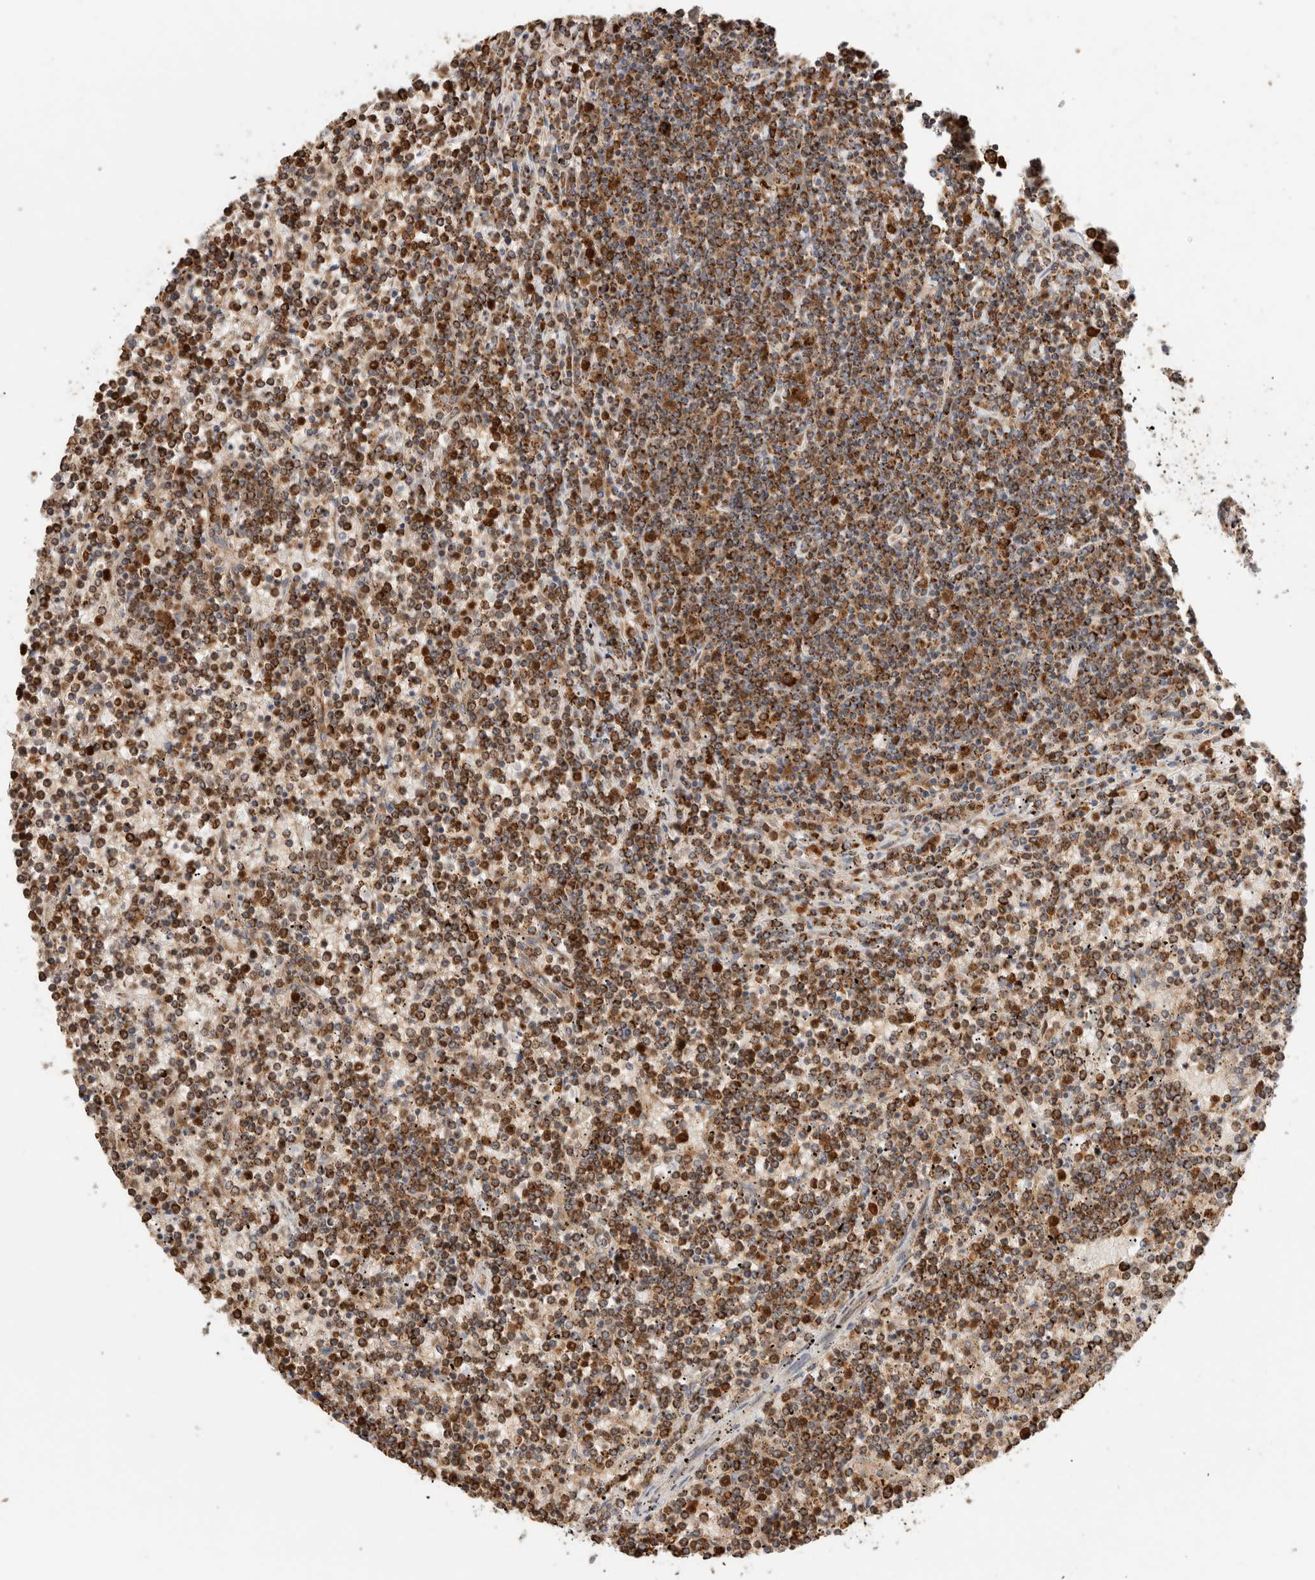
{"staining": {"intensity": "strong", "quantity": ">75%", "location": "cytoplasmic/membranous"}, "tissue": "lymphoma", "cell_type": "Tumor cells", "image_type": "cancer", "snomed": [{"axis": "morphology", "description": "Malignant lymphoma, non-Hodgkin's type, Low grade"}, {"axis": "topography", "description": "Spleen"}], "caption": "Lymphoma was stained to show a protein in brown. There is high levels of strong cytoplasmic/membranous positivity in approximately >75% of tumor cells.", "gene": "C1QBP", "patient": {"sex": "female", "age": 19}}